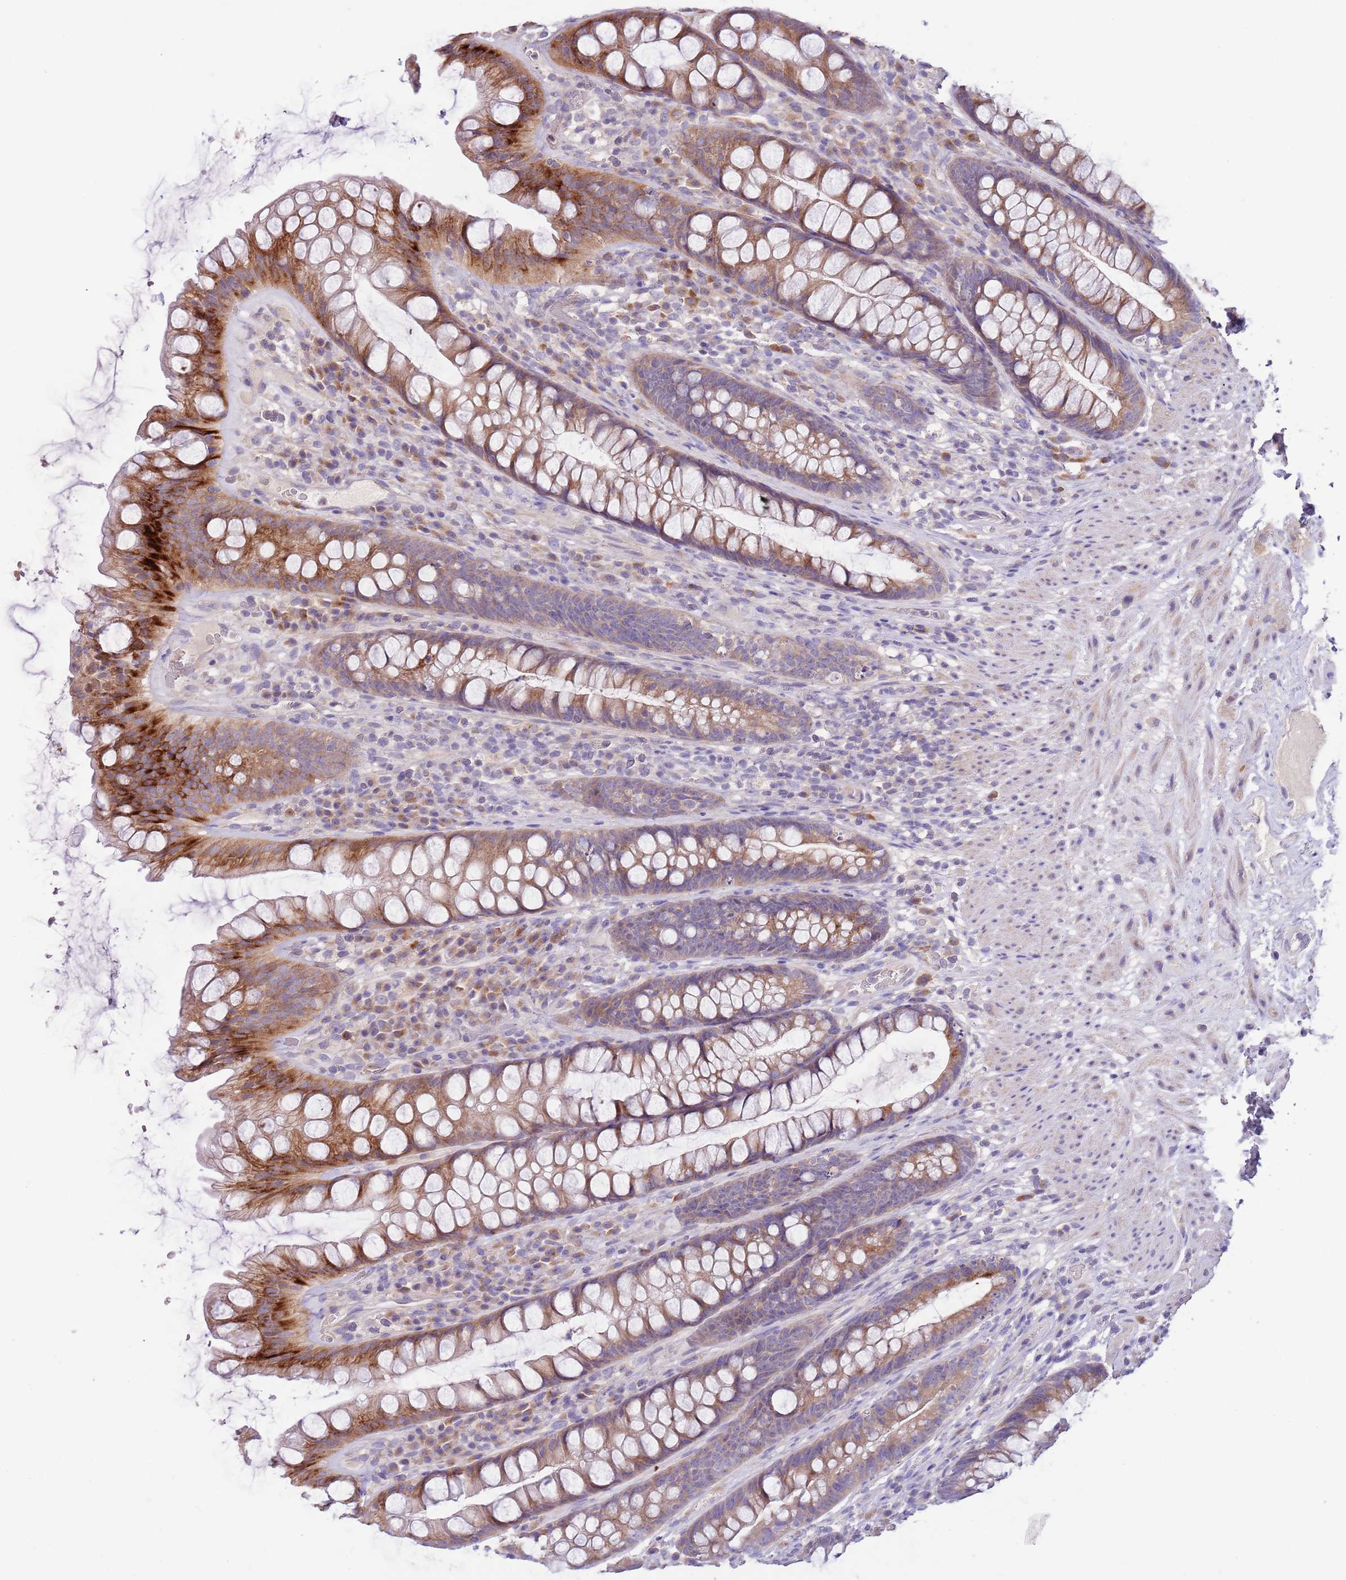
{"staining": {"intensity": "moderate", "quantity": "25%-75%", "location": "cytoplasmic/membranous"}, "tissue": "rectum", "cell_type": "Glandular cells", "image_type": "normal", "snomed": [{"axis": "morphology", "description": "Normal tissue, NOS"}, {"axis": "topography", "description": "Rectum"}], "caption": "Rectum stained with DAB IHC displays medium levels of moderate cytoplasmic/membranous staining in approximately 25%-75% of glandular cells. (DAB IHC, brown staining for protein, blue staining for nuclei).", "gene": "ZNF658", "patient": {"sex": "male", "age": 74}}